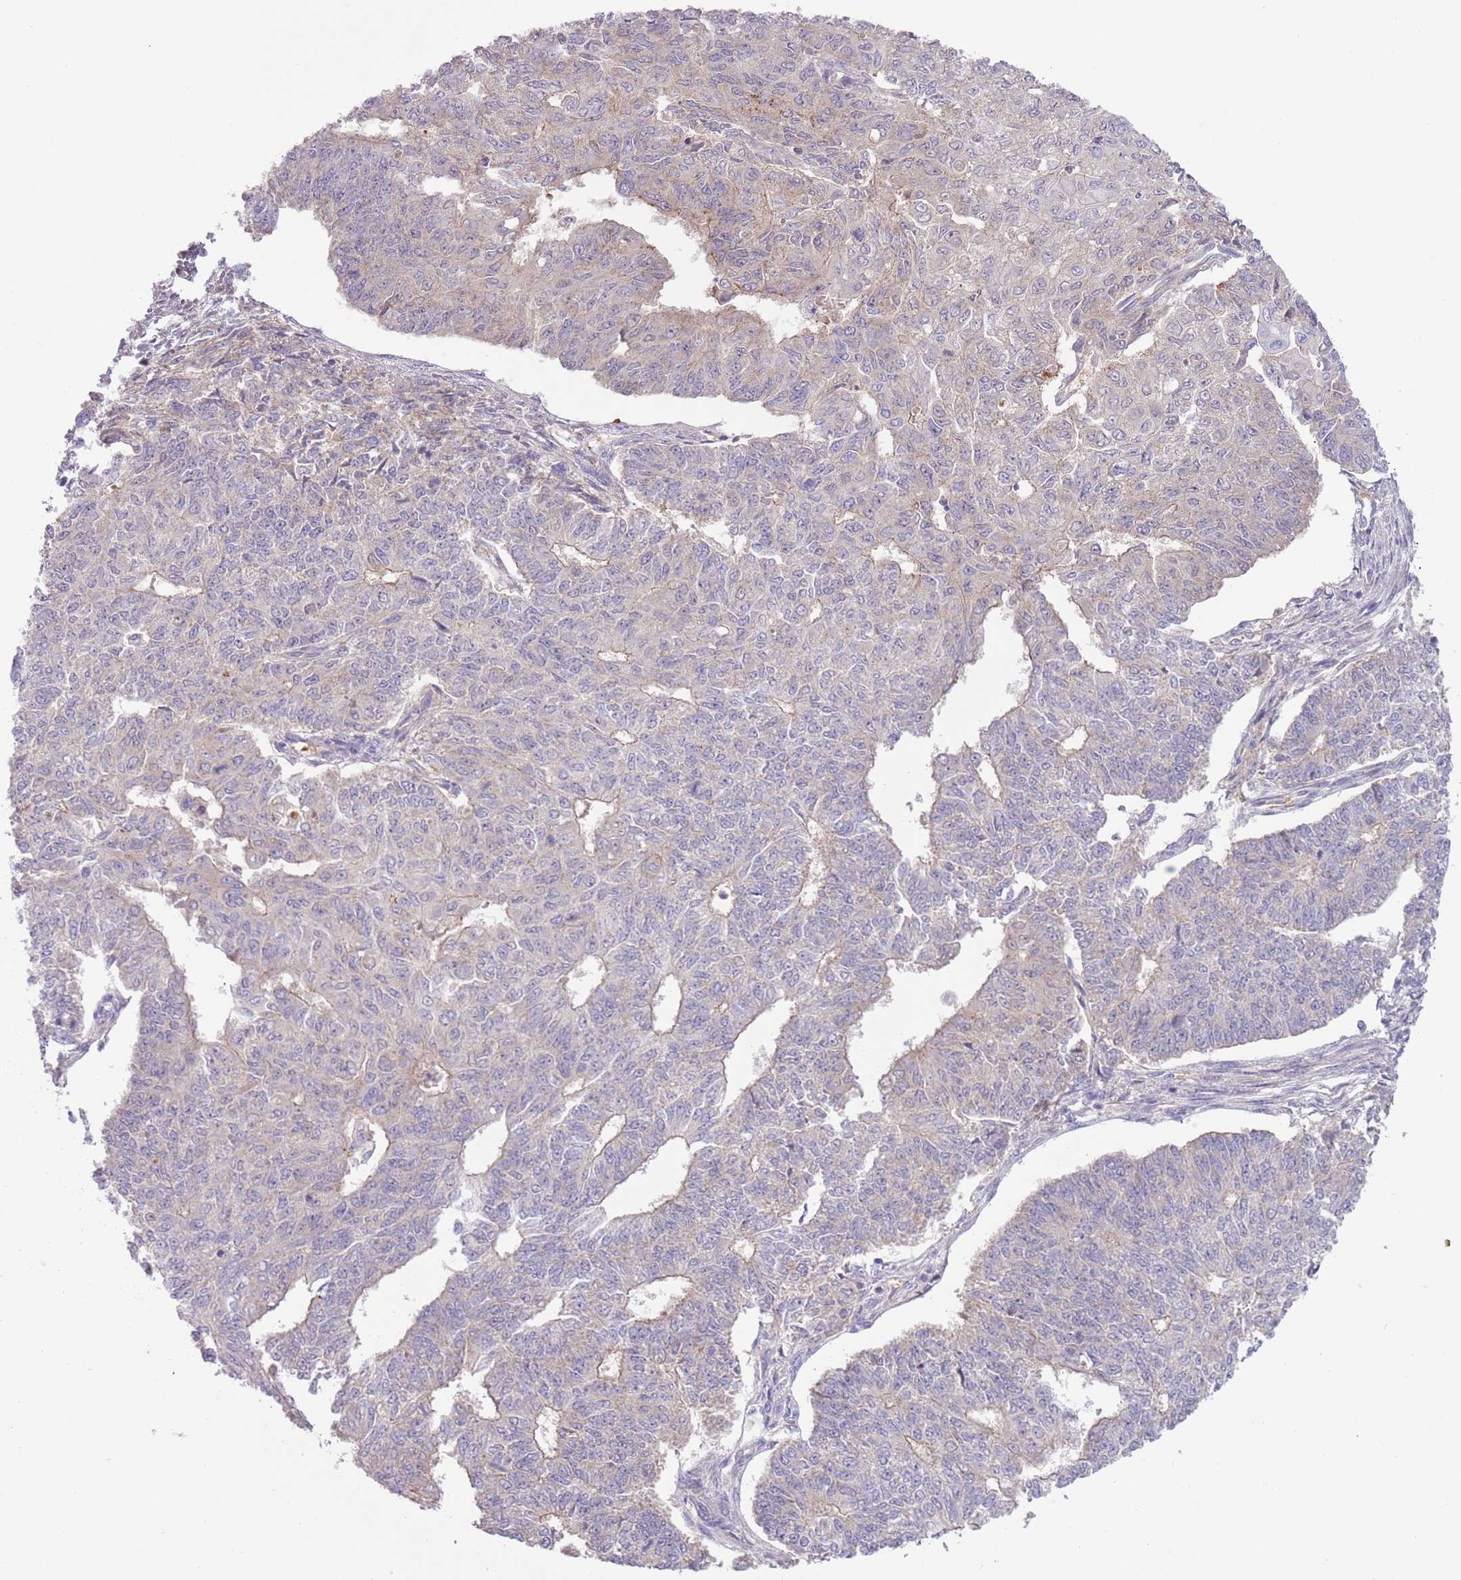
{"staining": {"intensity": "weak", "quantity": "<25%", "location": "cytoplasmic/membranous"}, "tissue": "endometrial cancer", "cell_type": "Tumor cells", "image_type": "cancer", "snomed": [{"axis": "morphology", "description": "Adenocarcinoma, NOS"}, {"axis": "topography", "description": "Endometrium"}], "caption": "IHC micrograph of neoplastic tissue: human endometrial cancer stained with DAB (3,3'-diaminobenzidine) exhibits no significant protein expression in tumor cells.", "gene": "SHROOM3", "patient": {"sex": "female", "age": 32}}